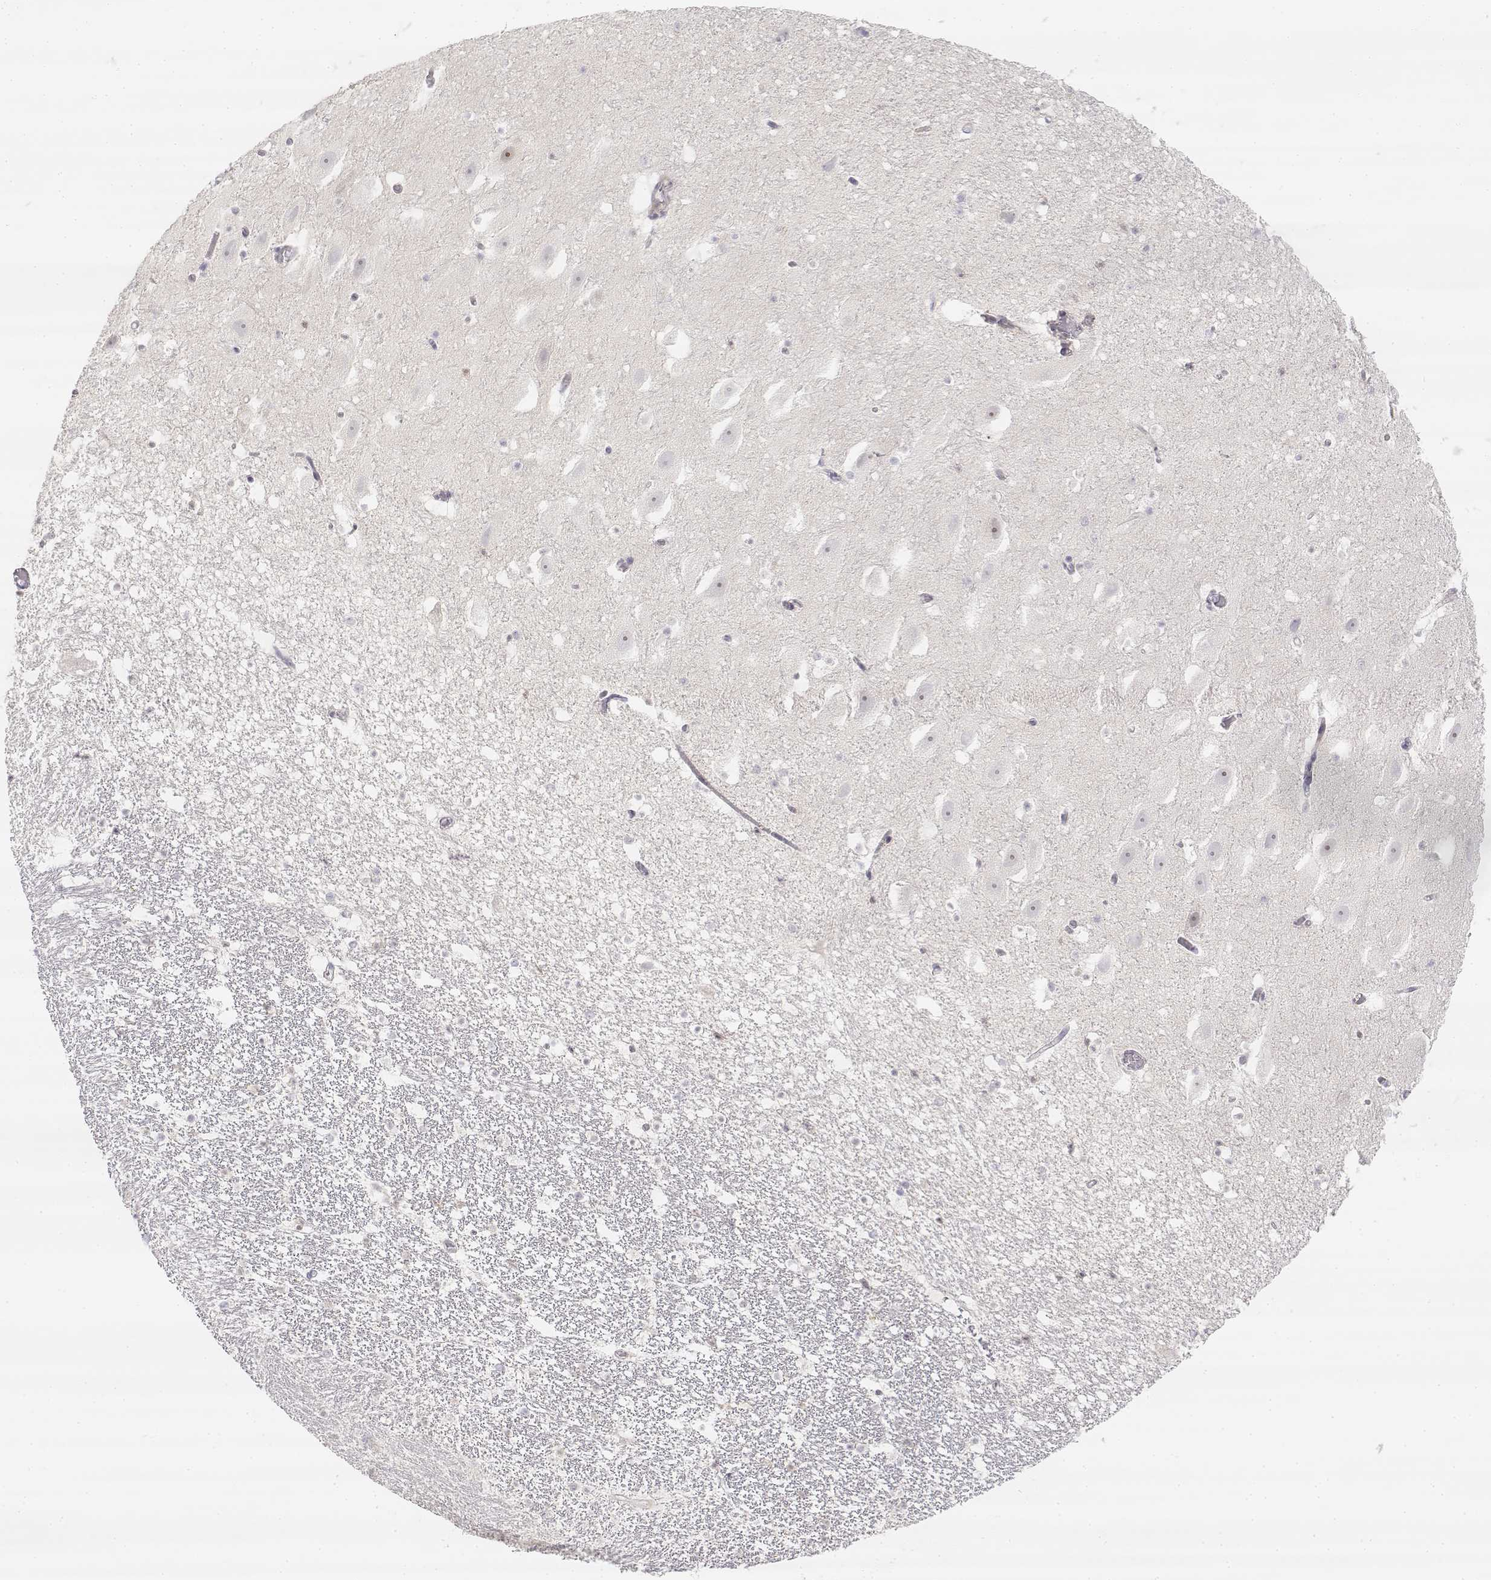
{"staining": {"intensity": "negative", "quantity": "none", "location": "none"}, "tissue": "hippocampus", "cell_type": "Glial cells", "image_type": "normal", "snomed": [{"axis": "morphology", "description": "Normal tissue, NOS"}, {"axis": "topography", "description": "Hippocampus"}], "caption": "Human hippocampus stained for a protein using IHC shows no expression in glial cells.", "gene": "GLIPR1L2", "patient": {"sex": "male", "age": 26}}